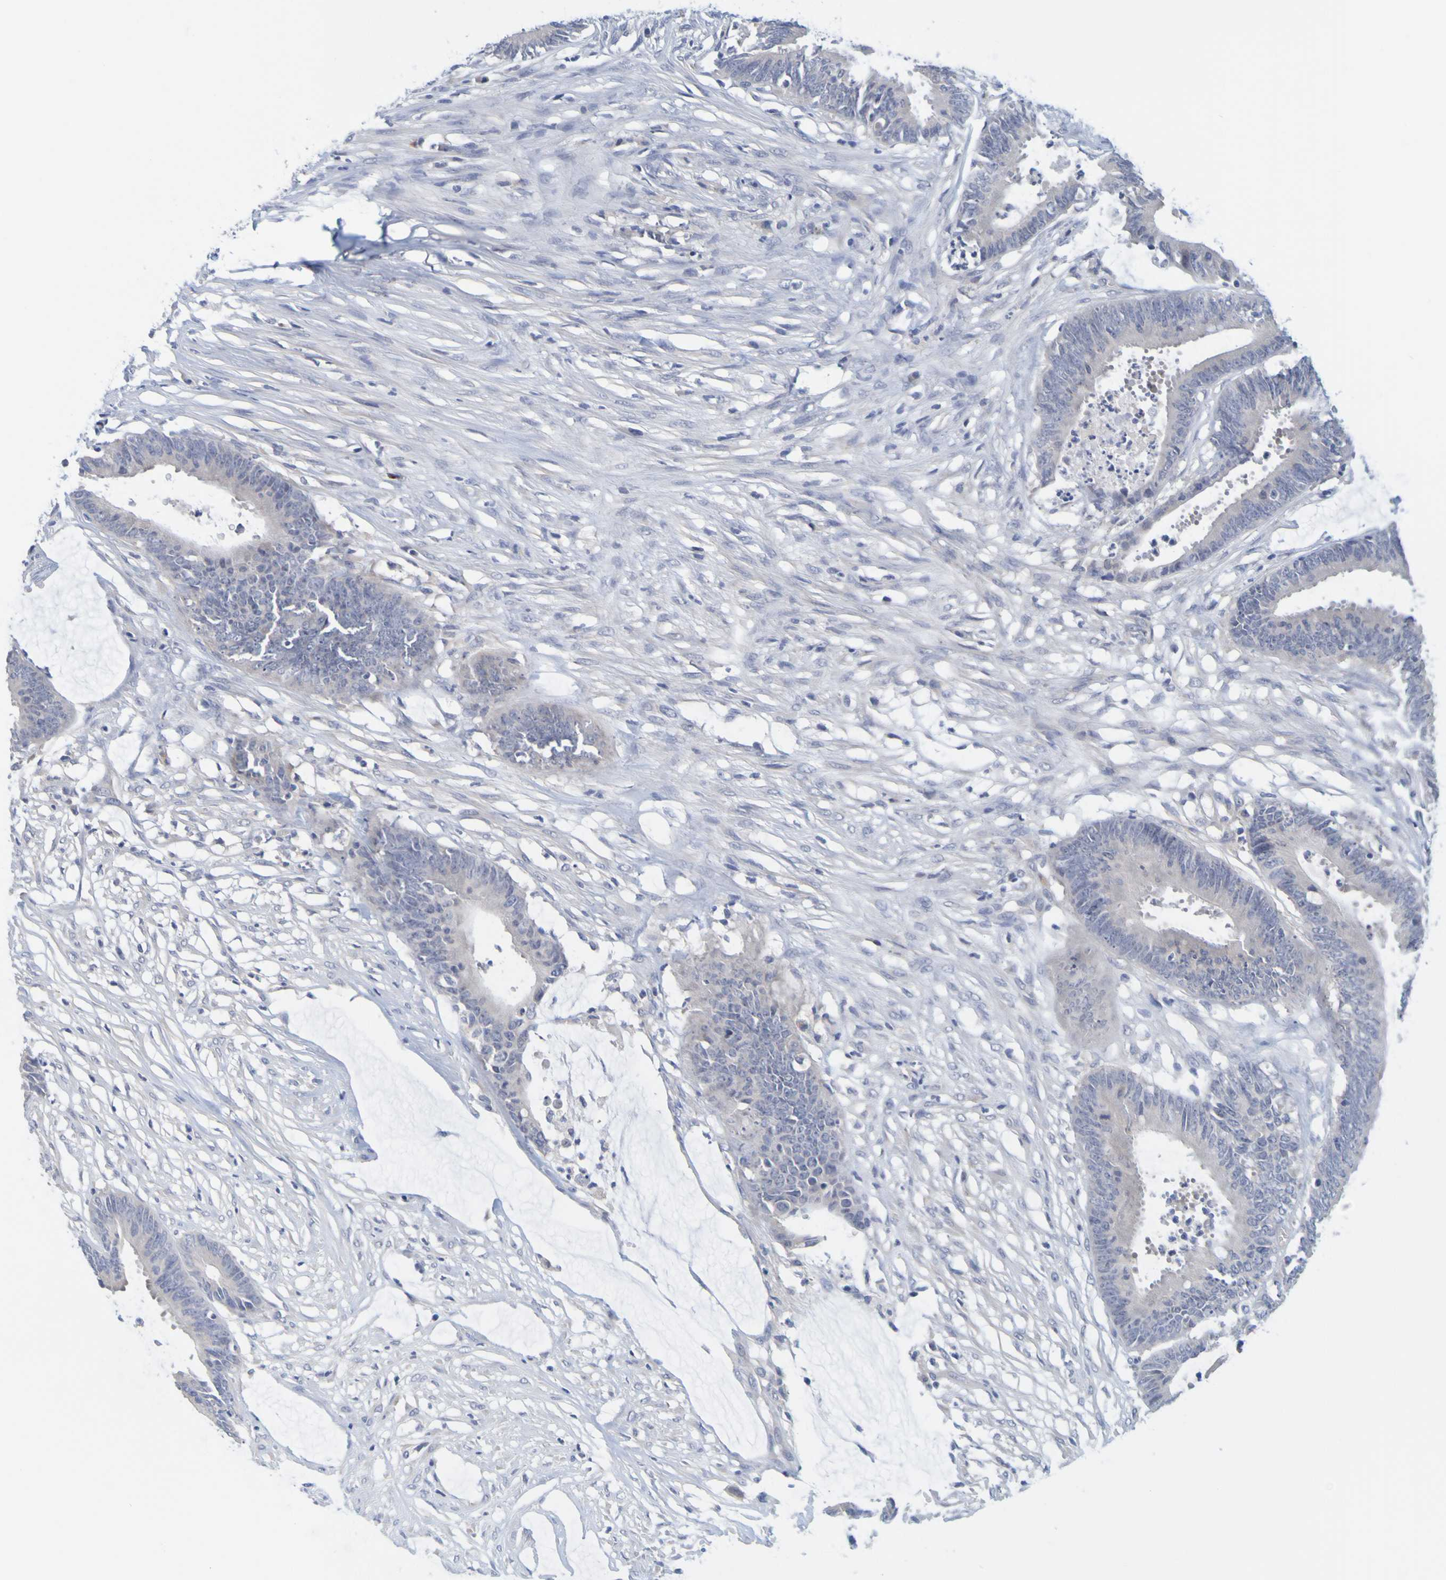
{"staining": {"intensity": "negative", "quantity": "none", "location": "none"}, "tissue": "colorectal cancer", "cell_type": "Tumor cells", "image_type": "cancer", "snomed": [{"axis": "morphology", "description": "Adenocarcinoma, NOS"}, {"axis": "topography", "description": "Rectum"}], "caption": "IHC micrograph of neoplastic tissue: human adenocarcinoma (colorectal) stained with DAB (3,3'-diaminobenzidine) displays no significant protein positivity in tumor cells. (Brightfield microscopy of DAB (3,3'-diaminobenzidine) immunohistochemistry at high magnification).", "gene": "ENDOU", "patient": {"sex": "female", "age": 66}}